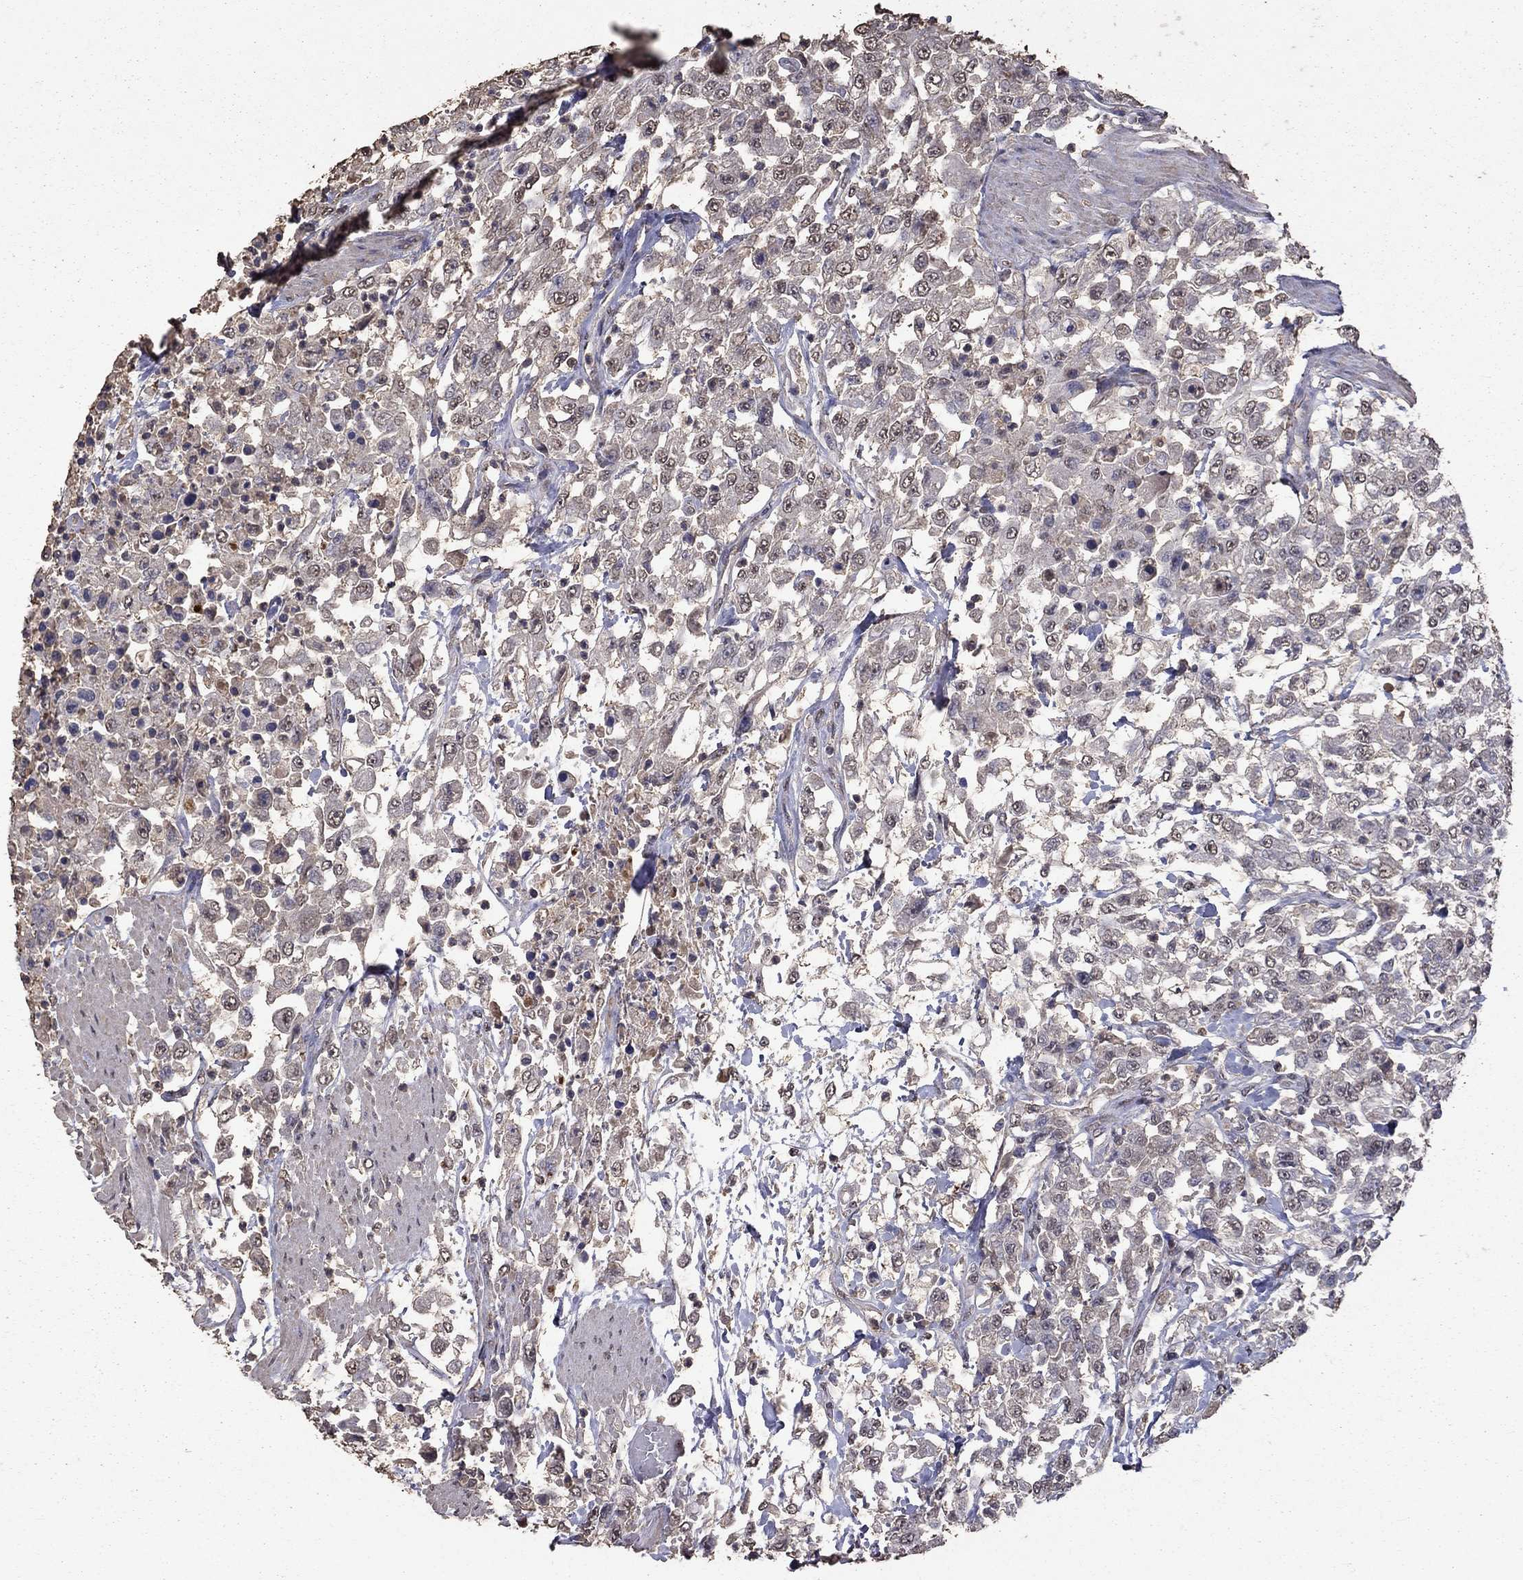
{"staining": {"intensity": "negative", "quantity": "none", "location": "none"}, "tissue": "urothelial cancer", "cell_type": "Tumor cells", "image_type": "cancer", "snomed": [{"axis": "morphology", "description": "Urothelial carcinoma, High grade"}, {"axis": "topography", "description": "Urinary bladder"}], "caption": "Immunohistochemistry photomicrograph of human urothelial carcinoma (high-grade) stained for a protein (brown), which displays no staining in tumor cells.", "gene": "SERPINA5", "patient": {"sex": "male", "age": 46}}